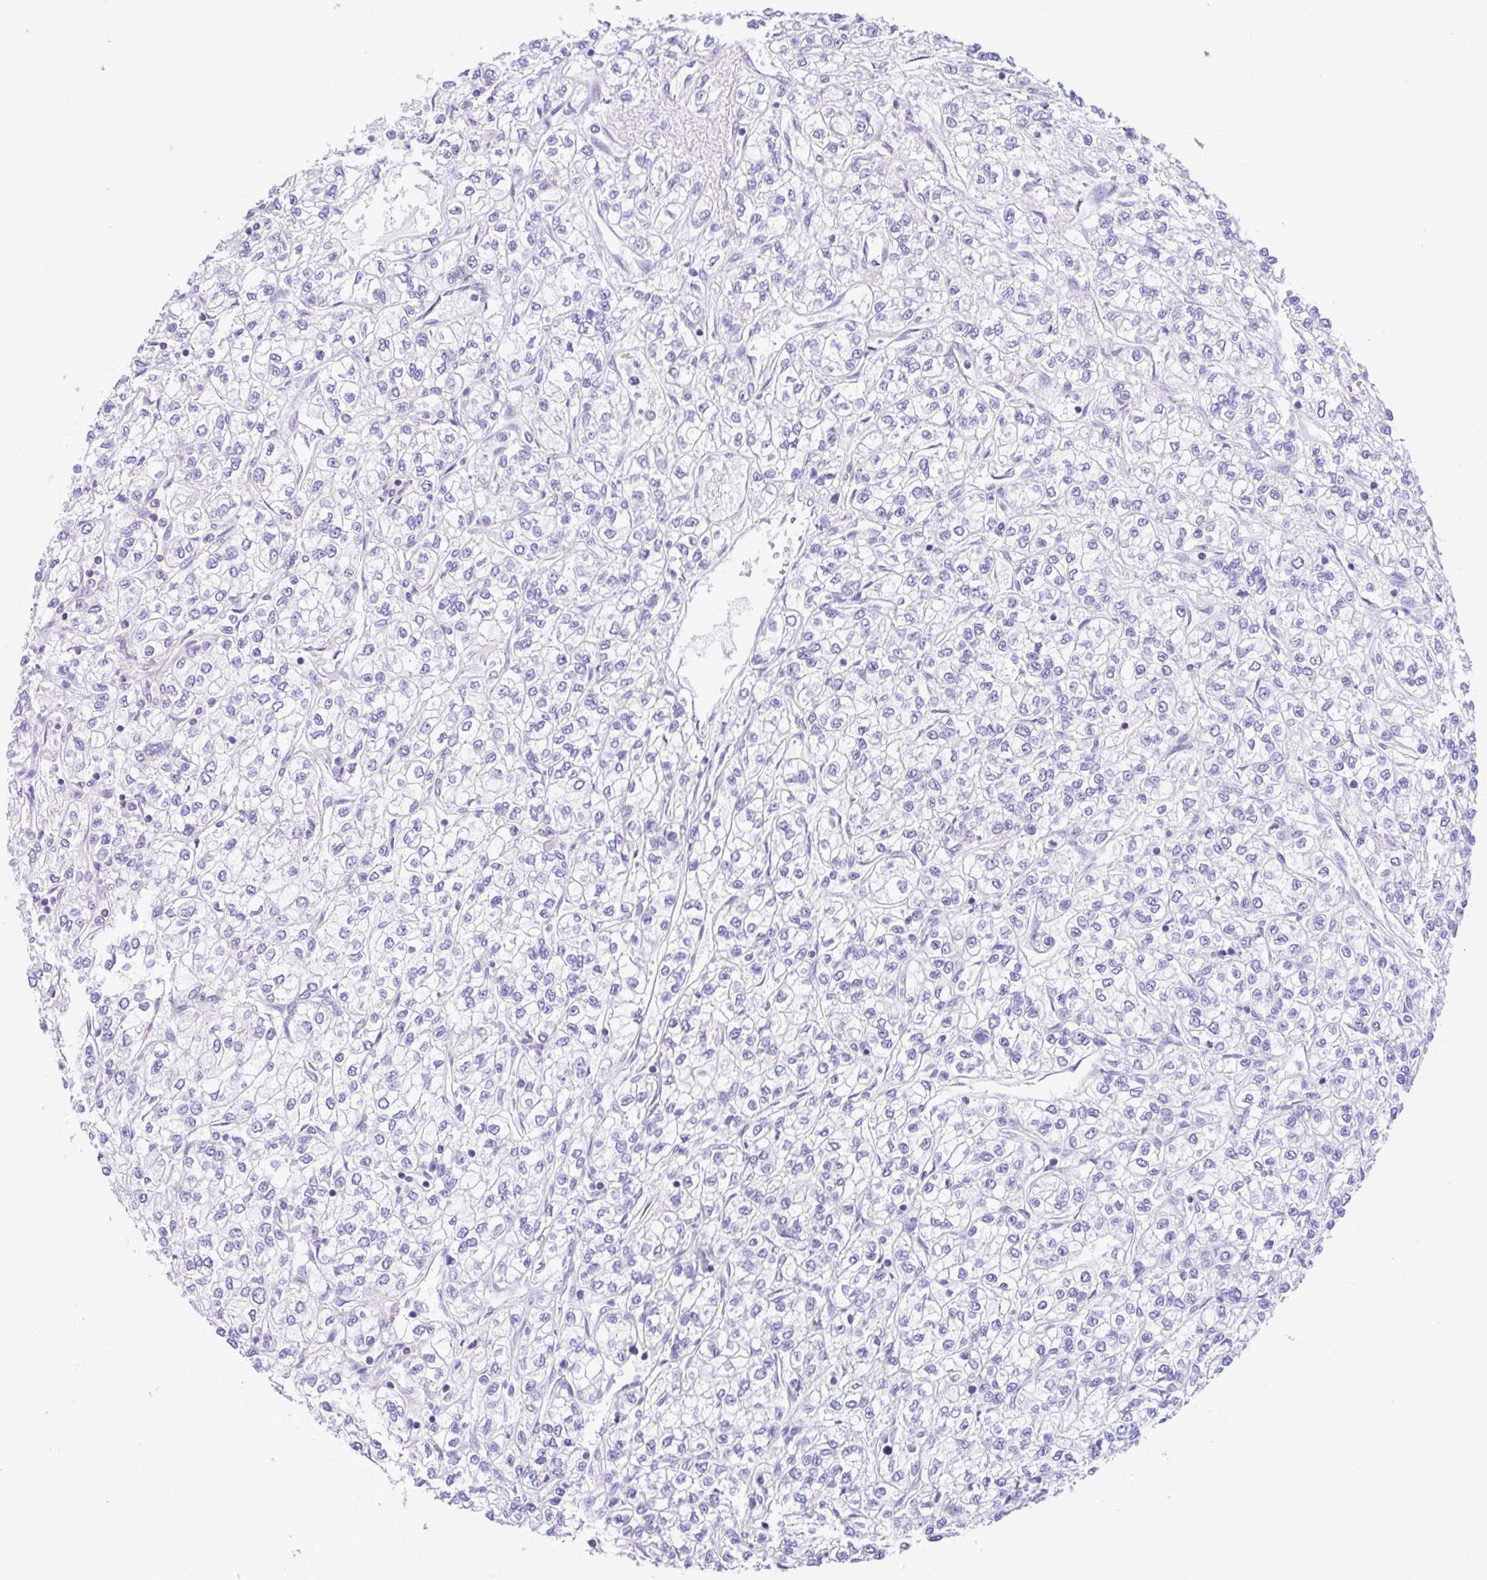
{"staining": {"intensity": "negative", "quantity": "none", "location": "none"}, "tissue": "renal cancer", "cell_type": "Tumor cells", "image_type": "cancer", "snomed": [{"axis": "morphology", "description": "Adenocarcinoma, NOS"}, {"axis": "topography", "description": "Kidney"}], "caption": "Photomicrograph shows no protein staining in tumor cells of renal cancer tissue.", "gene": "NDUFS2", "patient": {"sex": "male", "age": 80}}